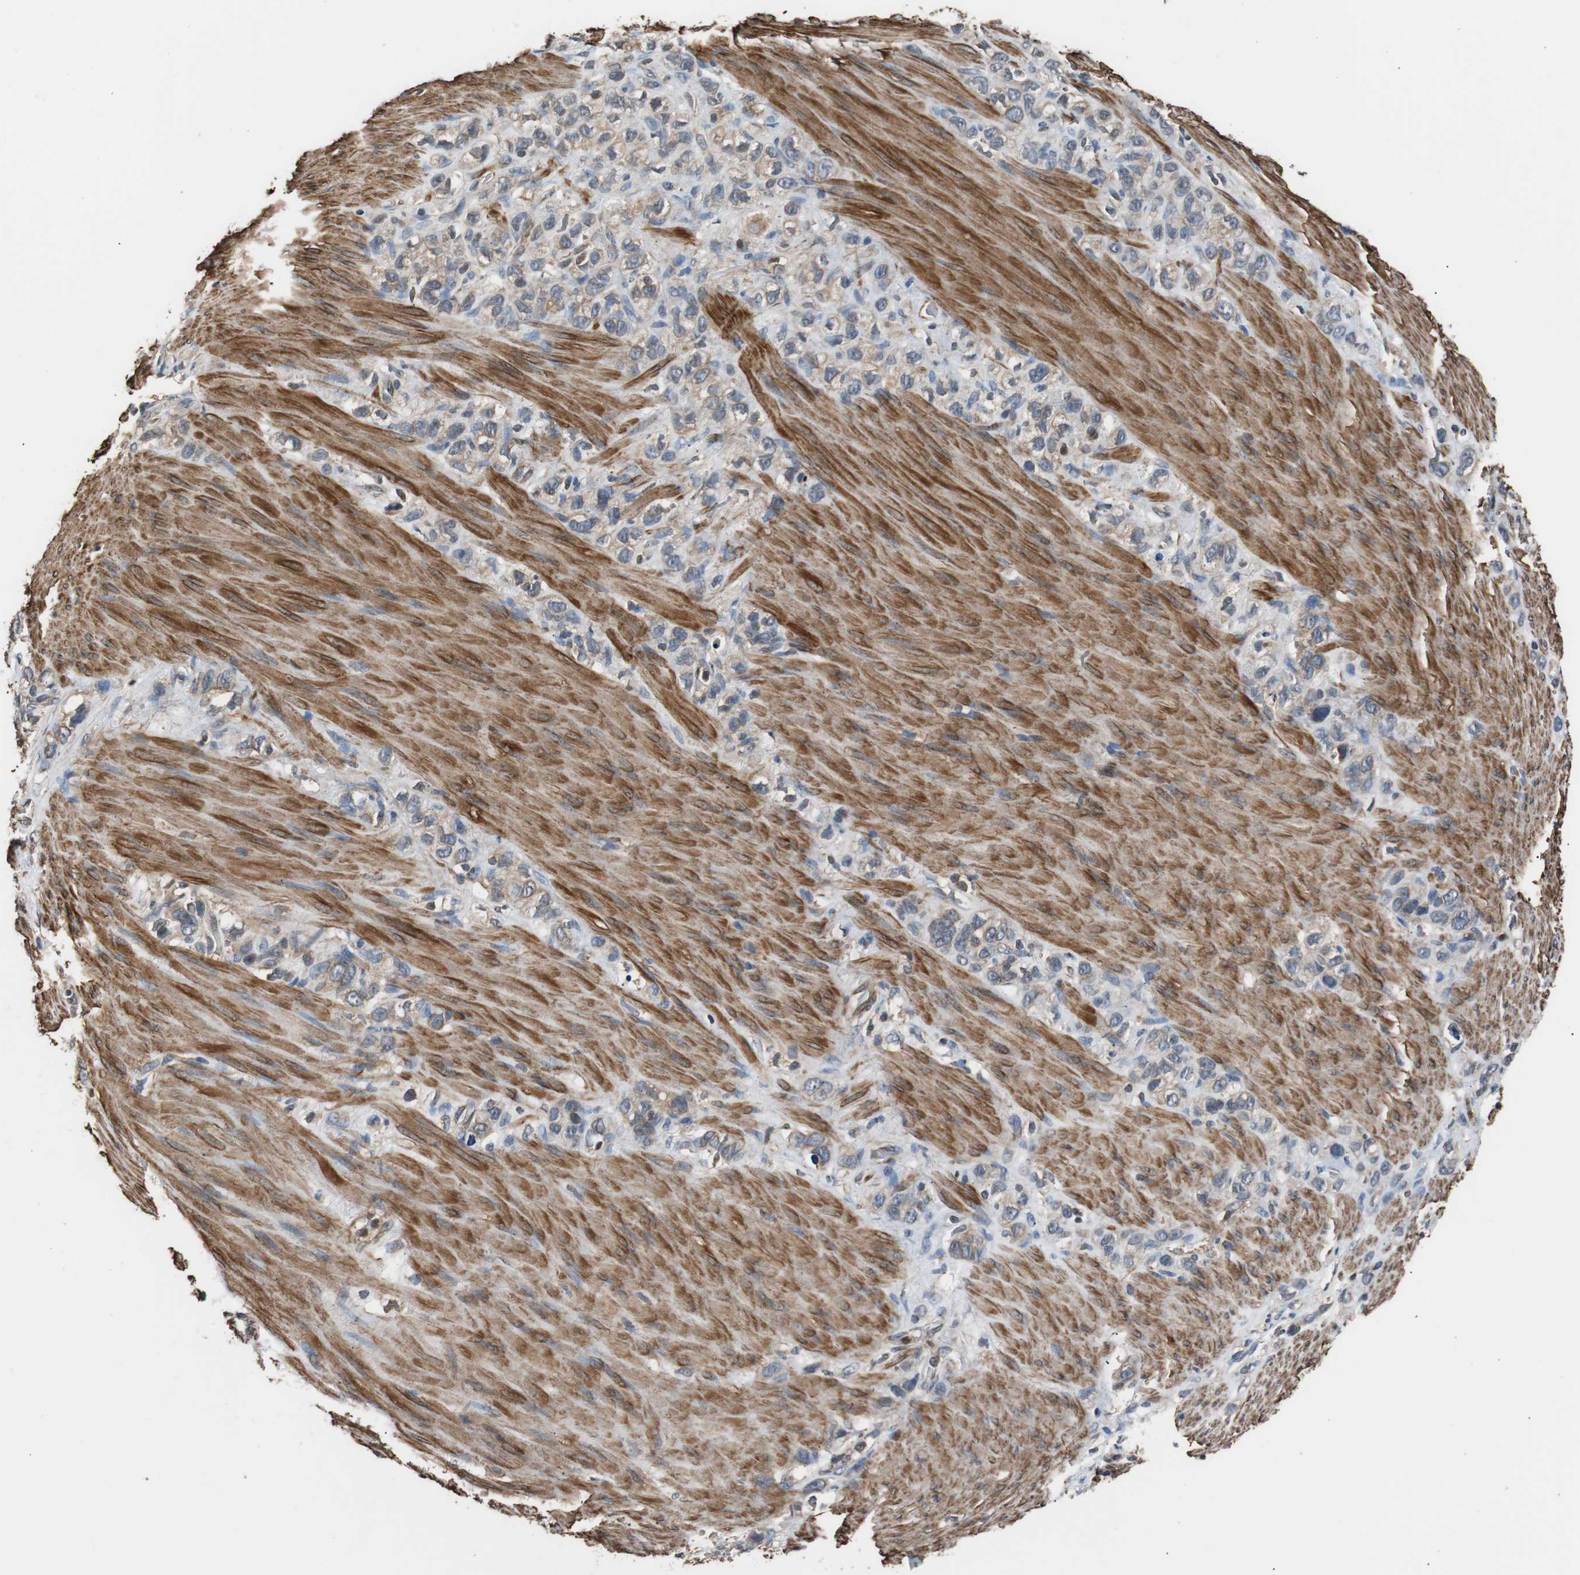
{"staining": {"intensity": "weak", "quantity": "25%-75%", "location": "cytoplasmic/membranous"}, "tissue": "stomach cancer", "cell_type": "Tumor cells", "image_type": "cancer", "snomed": [{"axis": "morphology", "description": "Normal tissue, NOS"}, {"axis": "morphology", "description": "Adenocarcinoma, NOS"}, {"axis": "morphology", "description": "Adenocarcinoma, High grade"}, {"axis": "topography", "description": "Stomach, upper"}, {"axis": "topography", "description": "Stomach"}], "caption": "Protein analysis of stomach adenocarcinoma tissue displays weak cytoplasmic/membranous positivity in approximately 25%-75% of tumor cells.", "gene": "PITRM1", "patient": {"sex": "female", "age": 65}}